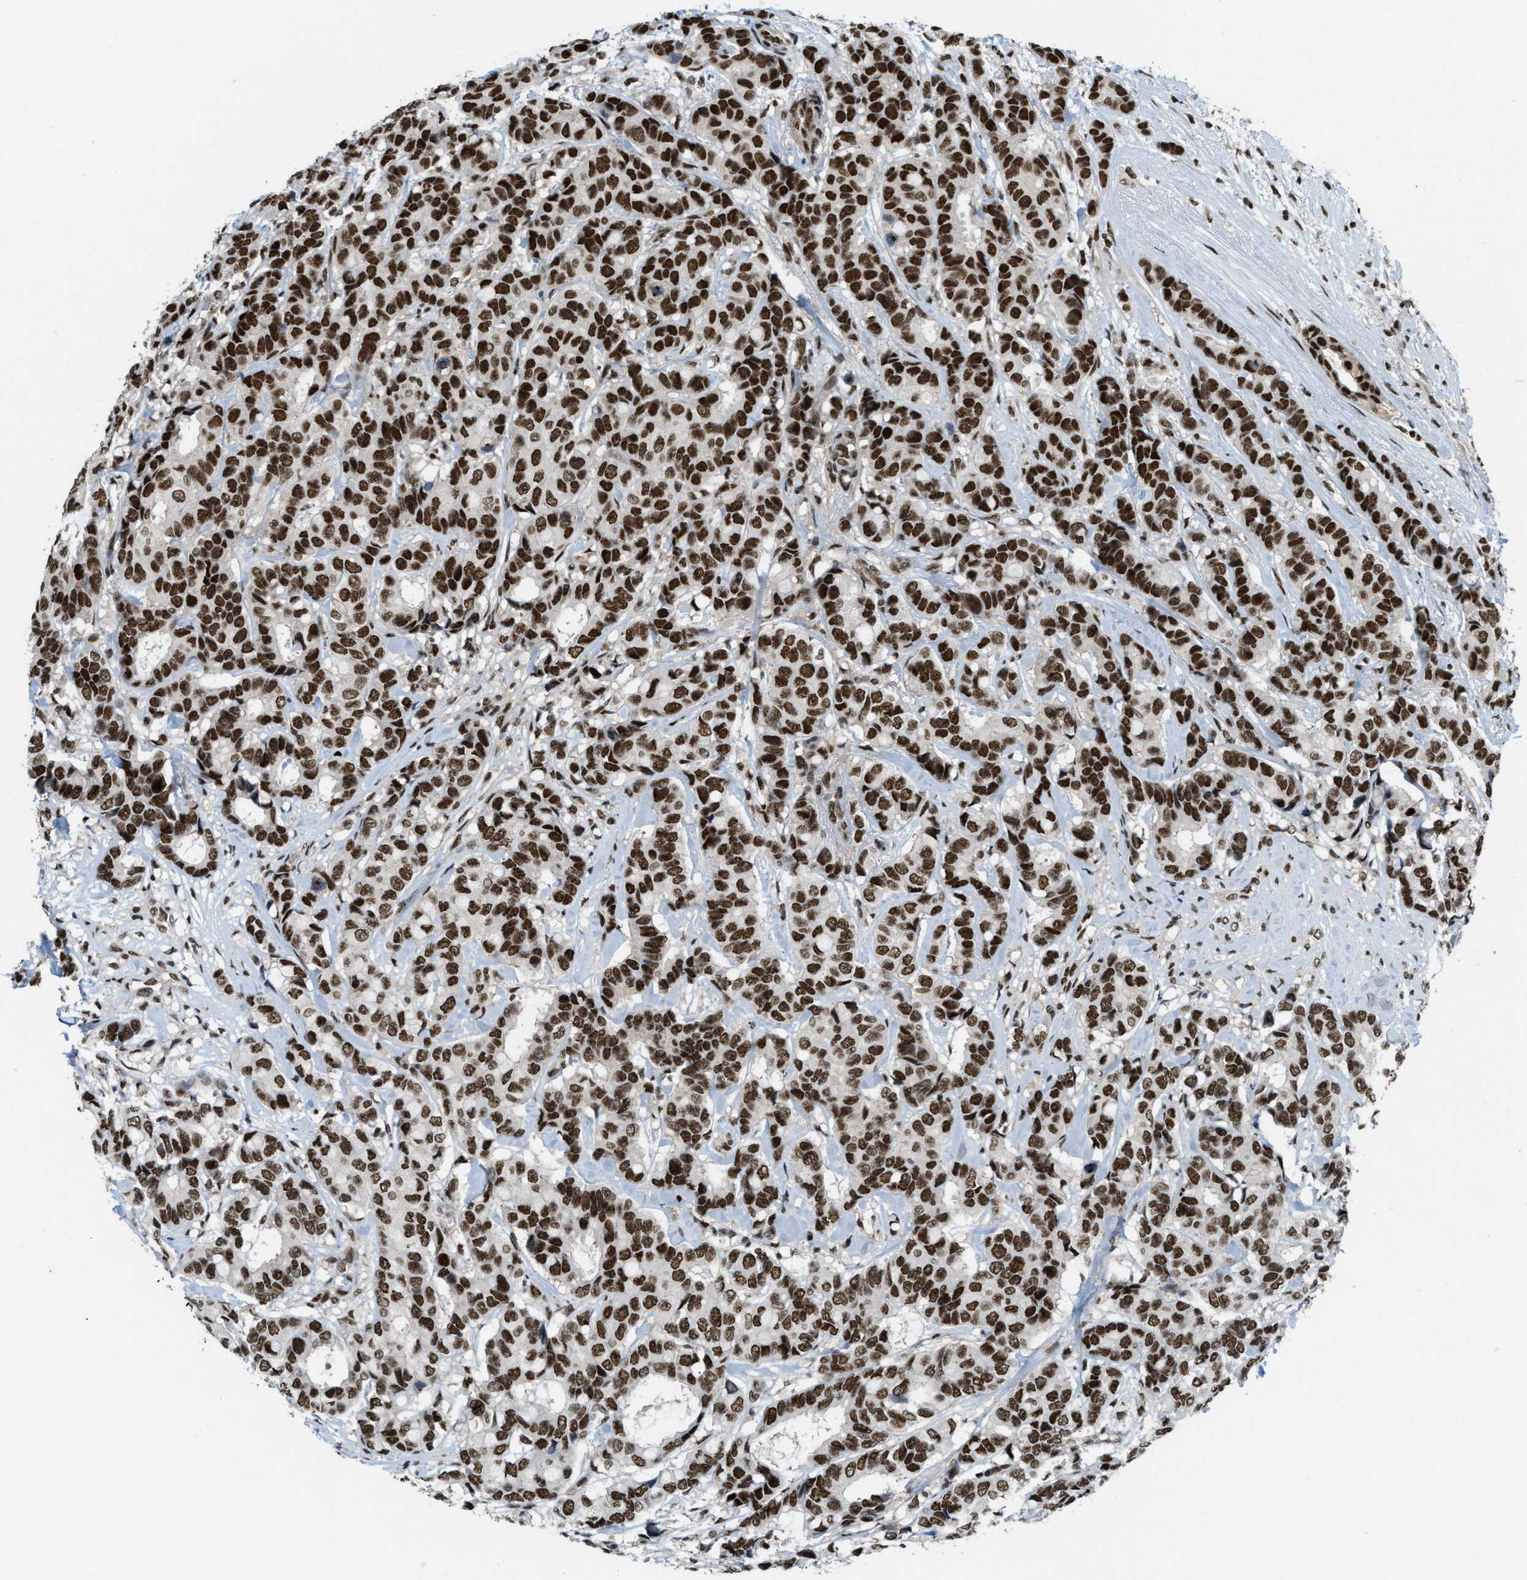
{"staining": {"intensity": "strong", "quantity": ">75%", "location": "nuclear"}, "tissue": "breast cancer", "cell_type": "Tumor cells", "image_type": "cancer", "snomed": [{"axis": "morphology", "description": "Duct carcinoma"}, {"axis": "topography", "description": "Breast"}], "caption": "Protein staining by immunohistochemistry reveals strong nuclear staining in approximately >75% of tumor cells in breast intraductal carcinoma. (DAB IHC, brown staining for protein, blue staining for nuclei).", "gene": "NUMA1", "patient": {"sex": "female", "age": 87}}